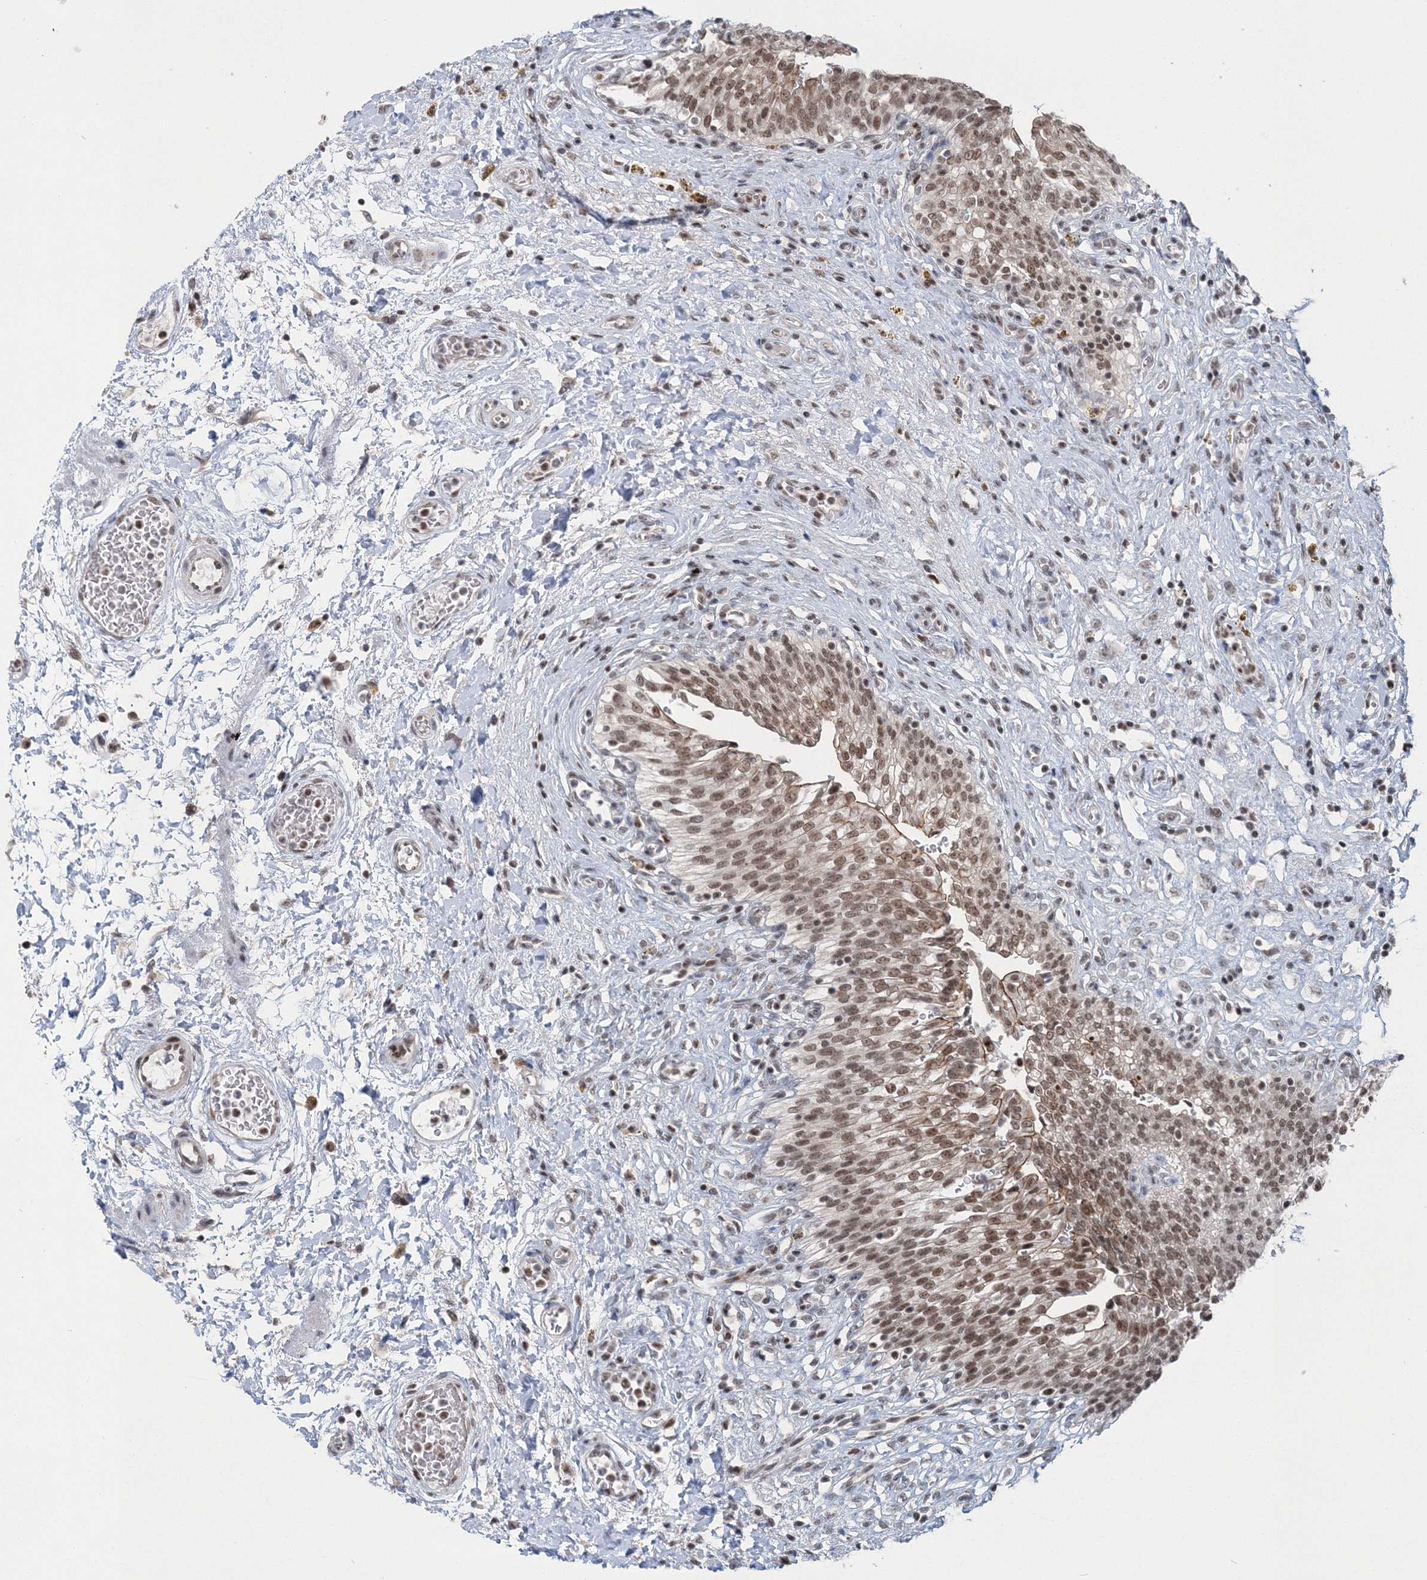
{"staining": {"intensity": "moderate", "quantity": ">75%", "location": "nuclear"}, "tissue": "urinary bladder", "cell_type": "Urothelial cells", "image_type": "normal", "snomed": [{"axis": "morphology", "description": "Urothelial carcinoma, High grade"}, {"axis": "topography", "description": "Urinary bladder"}], "caption": "Urinary bladder stained for a protein (brown) shows moderate nuclear positive staining in about >75% of urothelial cells.", "gene": "PDS5A", "patient": {"sex": "male", "age": 46}}